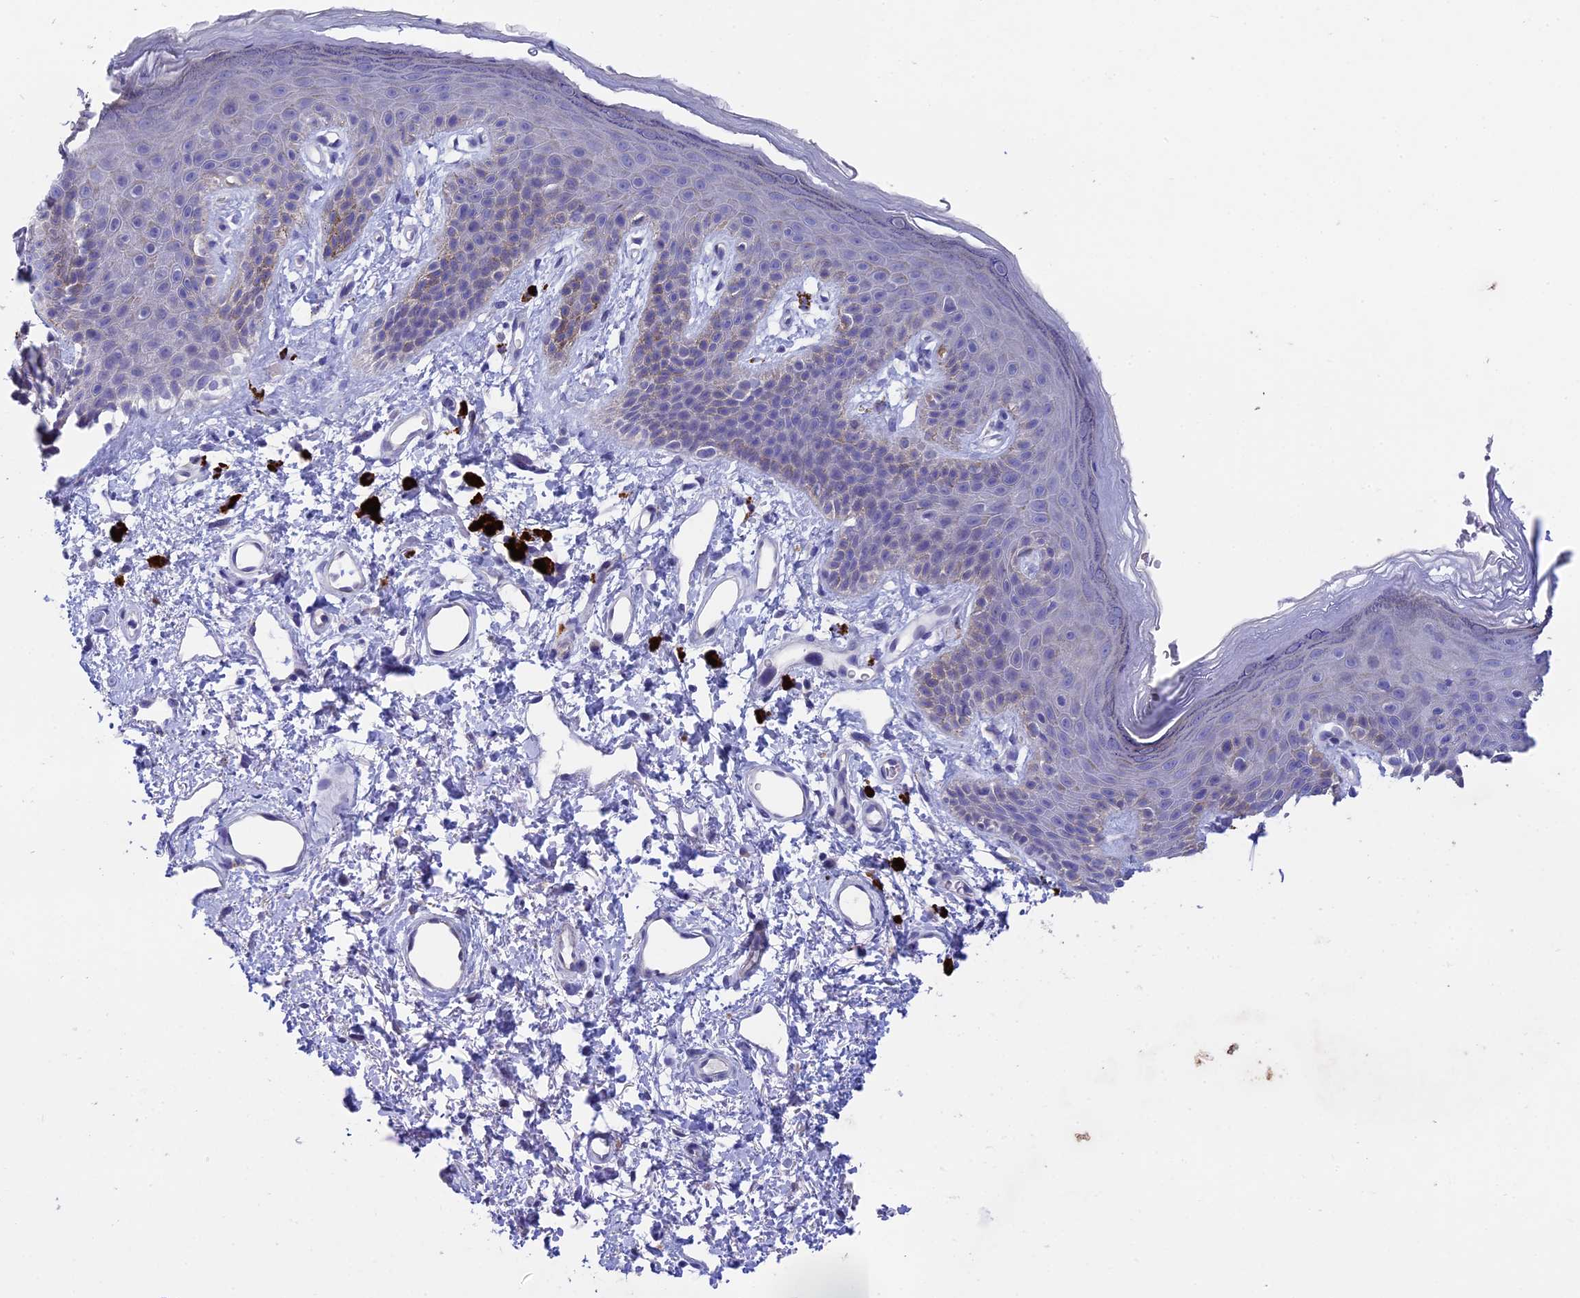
{"staining": {"intensity": "moderate", "quantity": "<25%", "location": "cytoplasmic/membranous"}, "tissue": "skin", "cell_type": "Epidermal cells", "image_type": "normal", "snomed": [{"axis": "morphology", "description": "Normal tissue, NOS"}, {"axis": "topography", "description": "Anal"}], "caption": "Immunohistochemistry (IHC) micrograph of normal skin: human skin stained using immunohistochemistry (IHC) displays low levels of moderate protein expression localized specifically in the cytoplasmic/membranous of epidermal cells, appearing as a cytoplasmic/membranous brown color.", "gene": "BTBD19", "patient": {"sex": "female", "age": 46}}